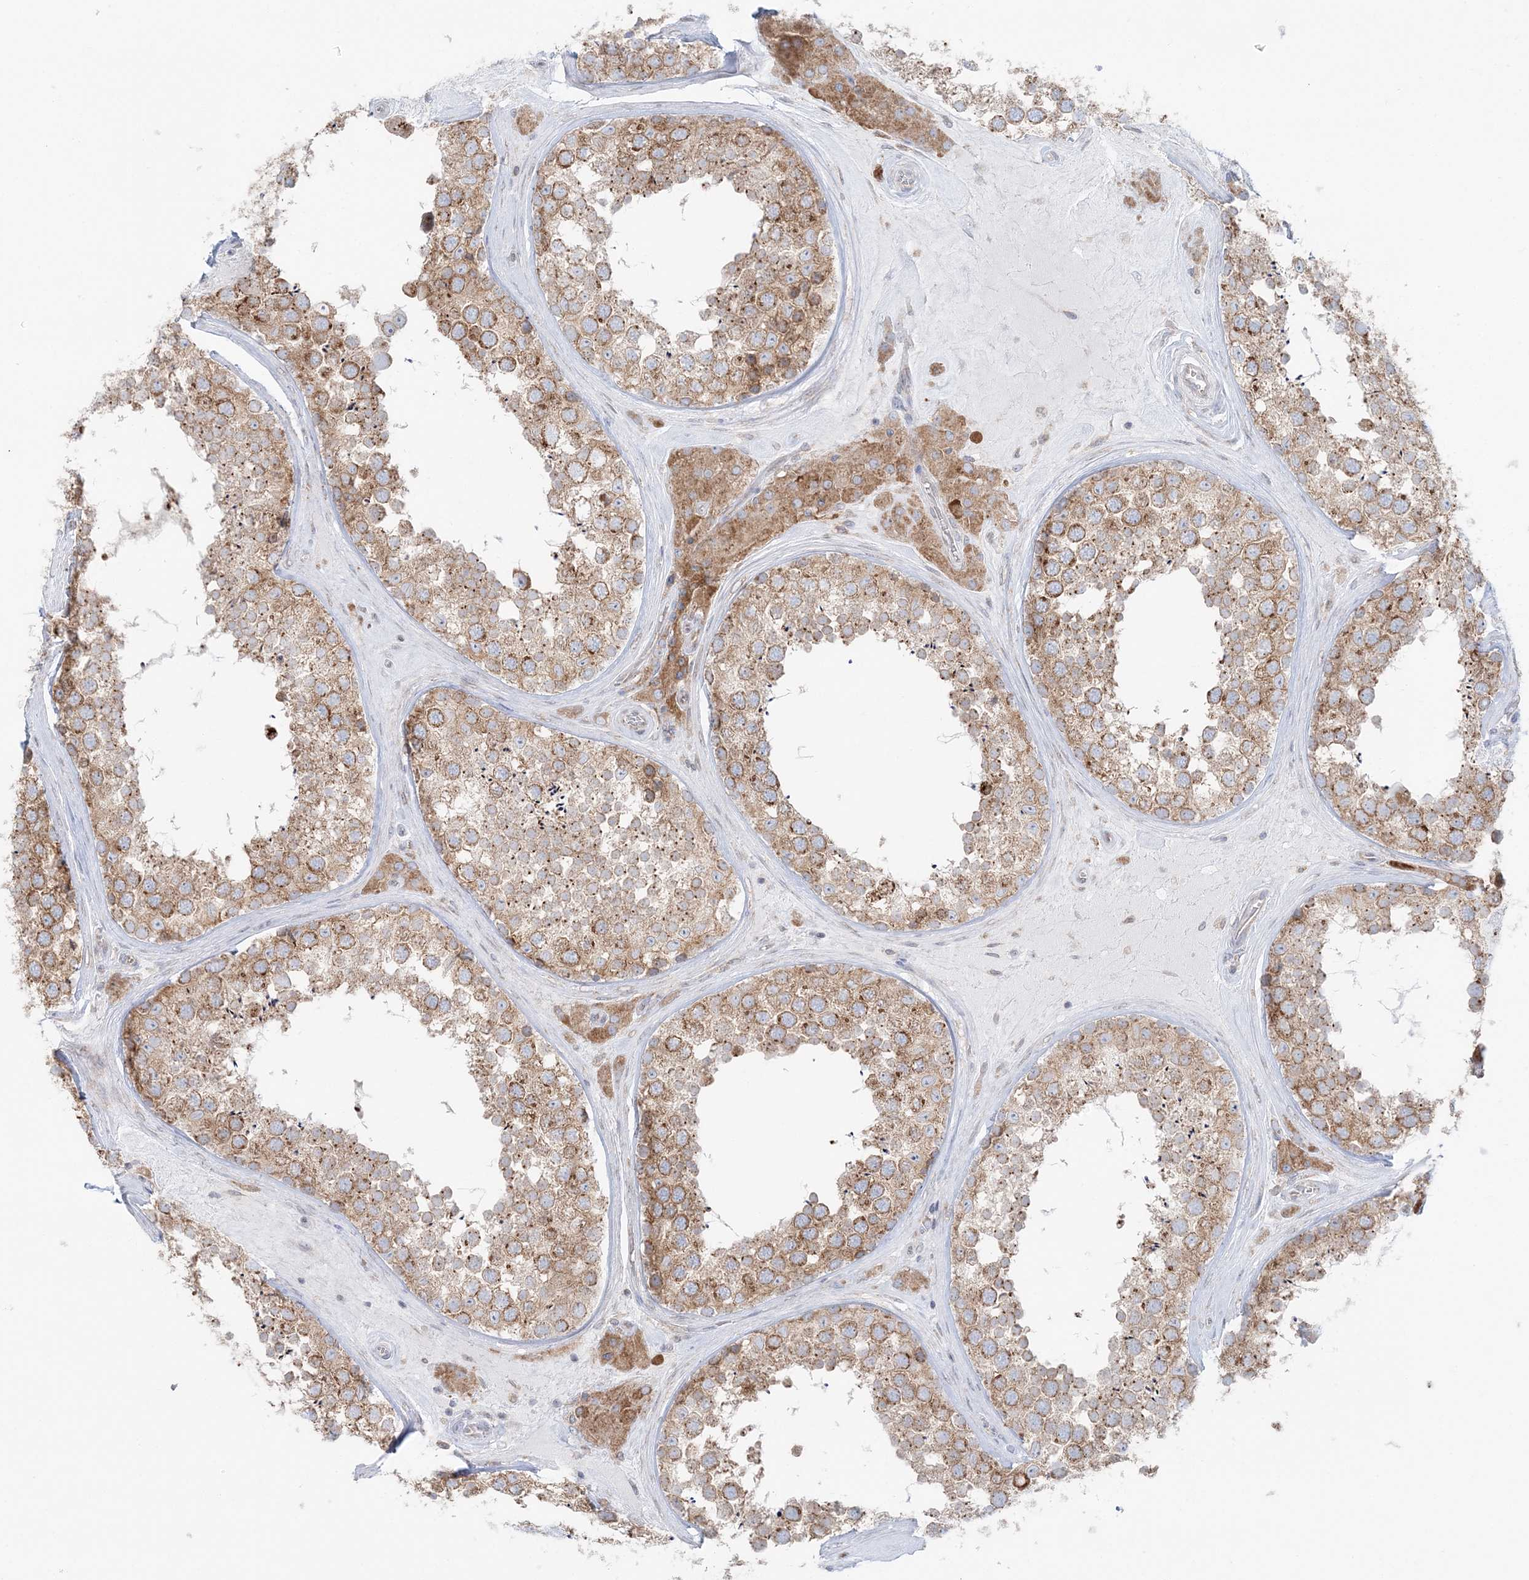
{"staining": {"intensity": "moderate", "quantity": ">75%", "location": "cytoplasmic/membranous"}, "tissue": "testis", "cell_type": "Cells in seminiferous ducts", "image_type": "normal", "snomed": [{"axis": "morphology", "description": "Normal tissue, NOS"}, {"axis": "topography", "description": "Testis"}], "caption": "Cells in seminiferous ducts reveal moderate cytoplasmic/membranous positivity in about >75% of cells in benign testis. The protein of interest is stained brown, and the nuclei are stained in blue (DAB (3,3'-diaminobenzidine) IHC with brightfield microscopy, high magnification).", "gene": "TMED10", "patient": {"sex": "male", "age": 46}}